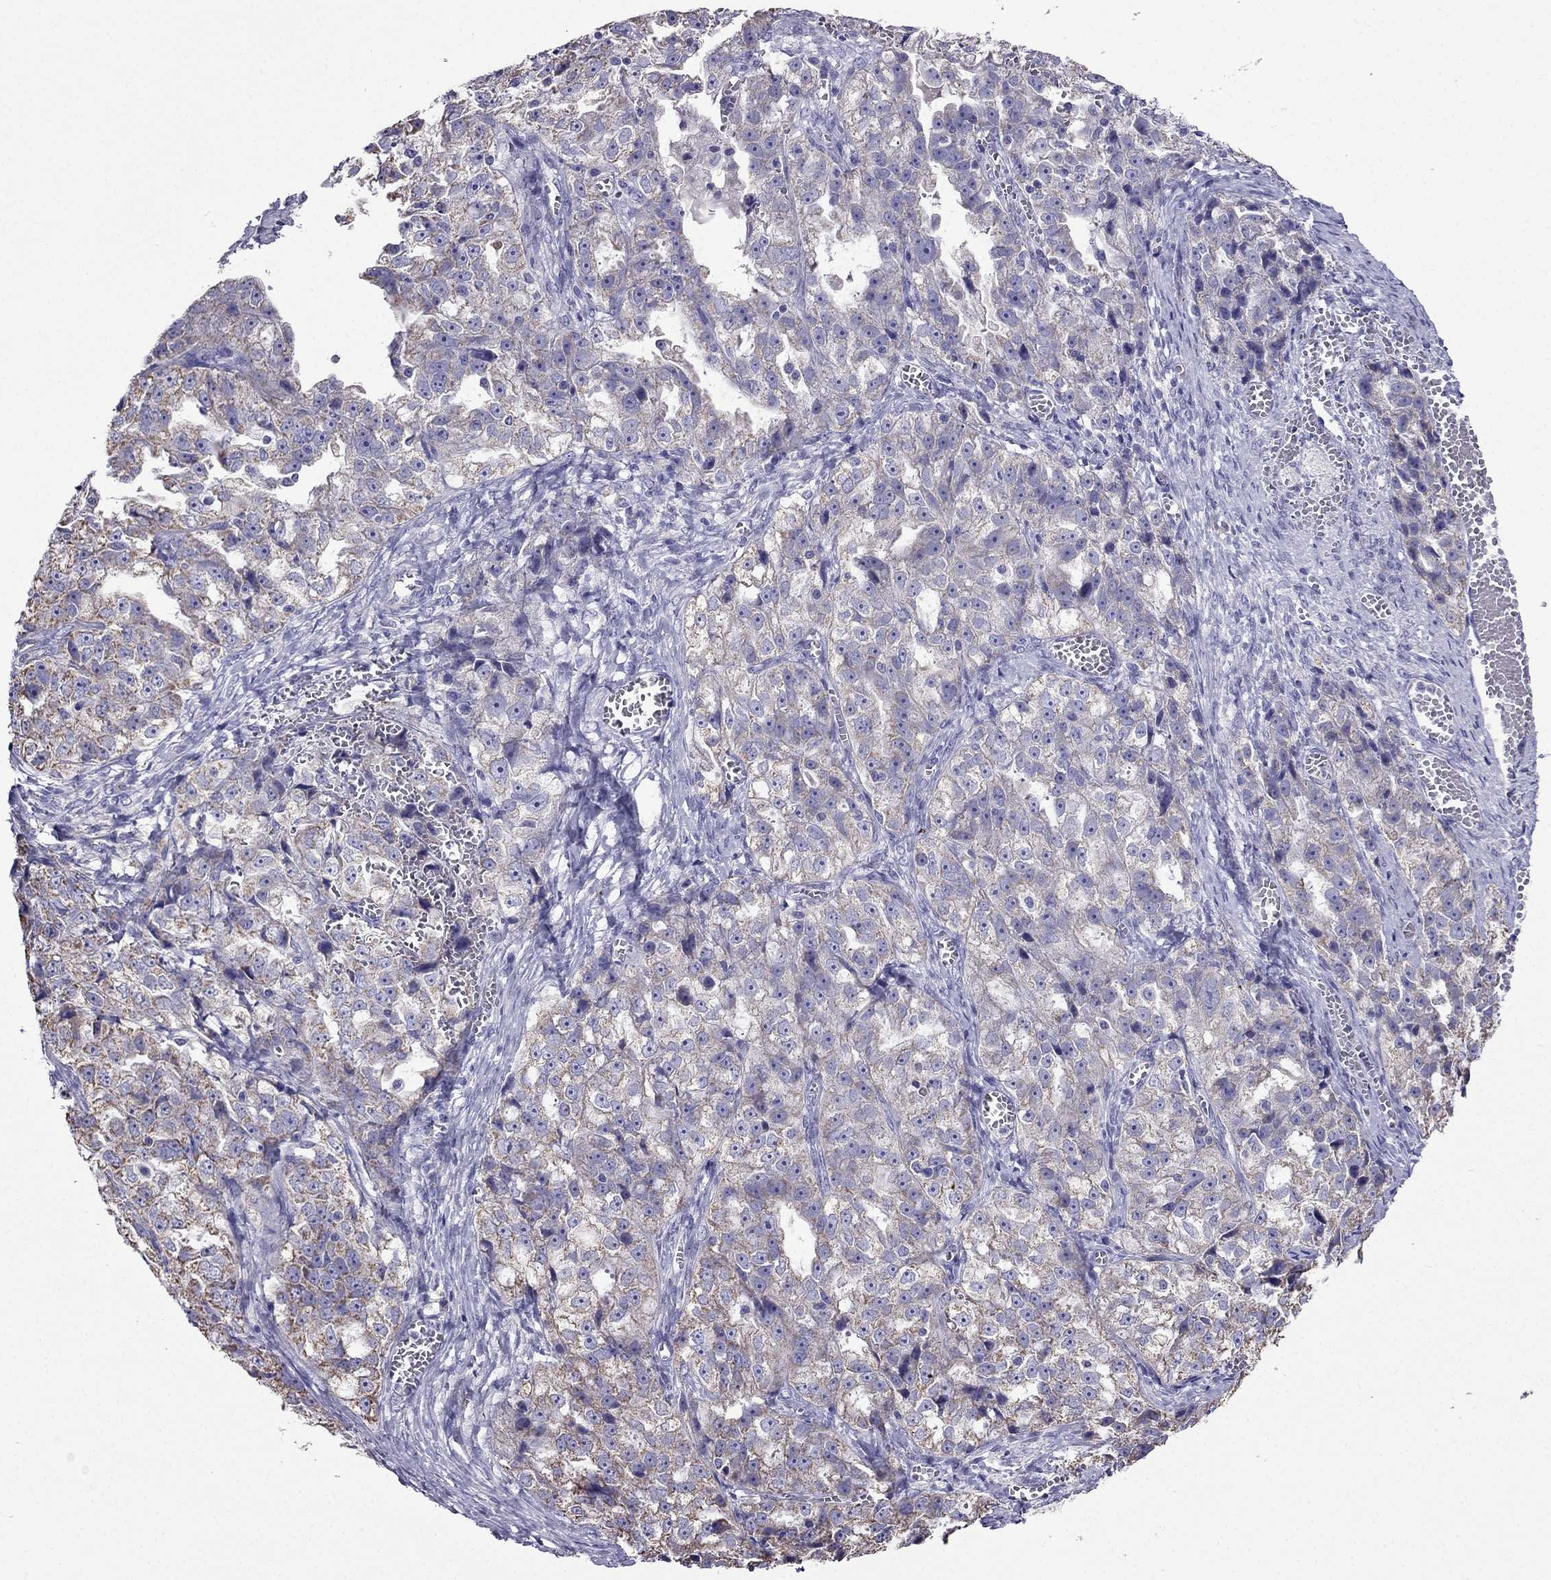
{"staining": {"intensity": "weak", "quantity": ">75%", "location": "cytoplasmic/membranous"}, "tissue": "ovarian cancer", "cell_type": "Tumor cells", "image_type": "cancer", "snomed": [{"axis": "morphology", "description": "Cystadenocarcinoma, serous, NOS"}, {"axis": "topography", "description": "Ovary"}], "caption": "This is a photomicrograph of immunohistochemistry (IHC) staining of serous cystadenocarcinoma (ovarian), which shows weak positivity in the cytoplasmic/membranous of tumor cells.", "gene": "DSC1", "patient": {"sex": "female", "age": 51}}